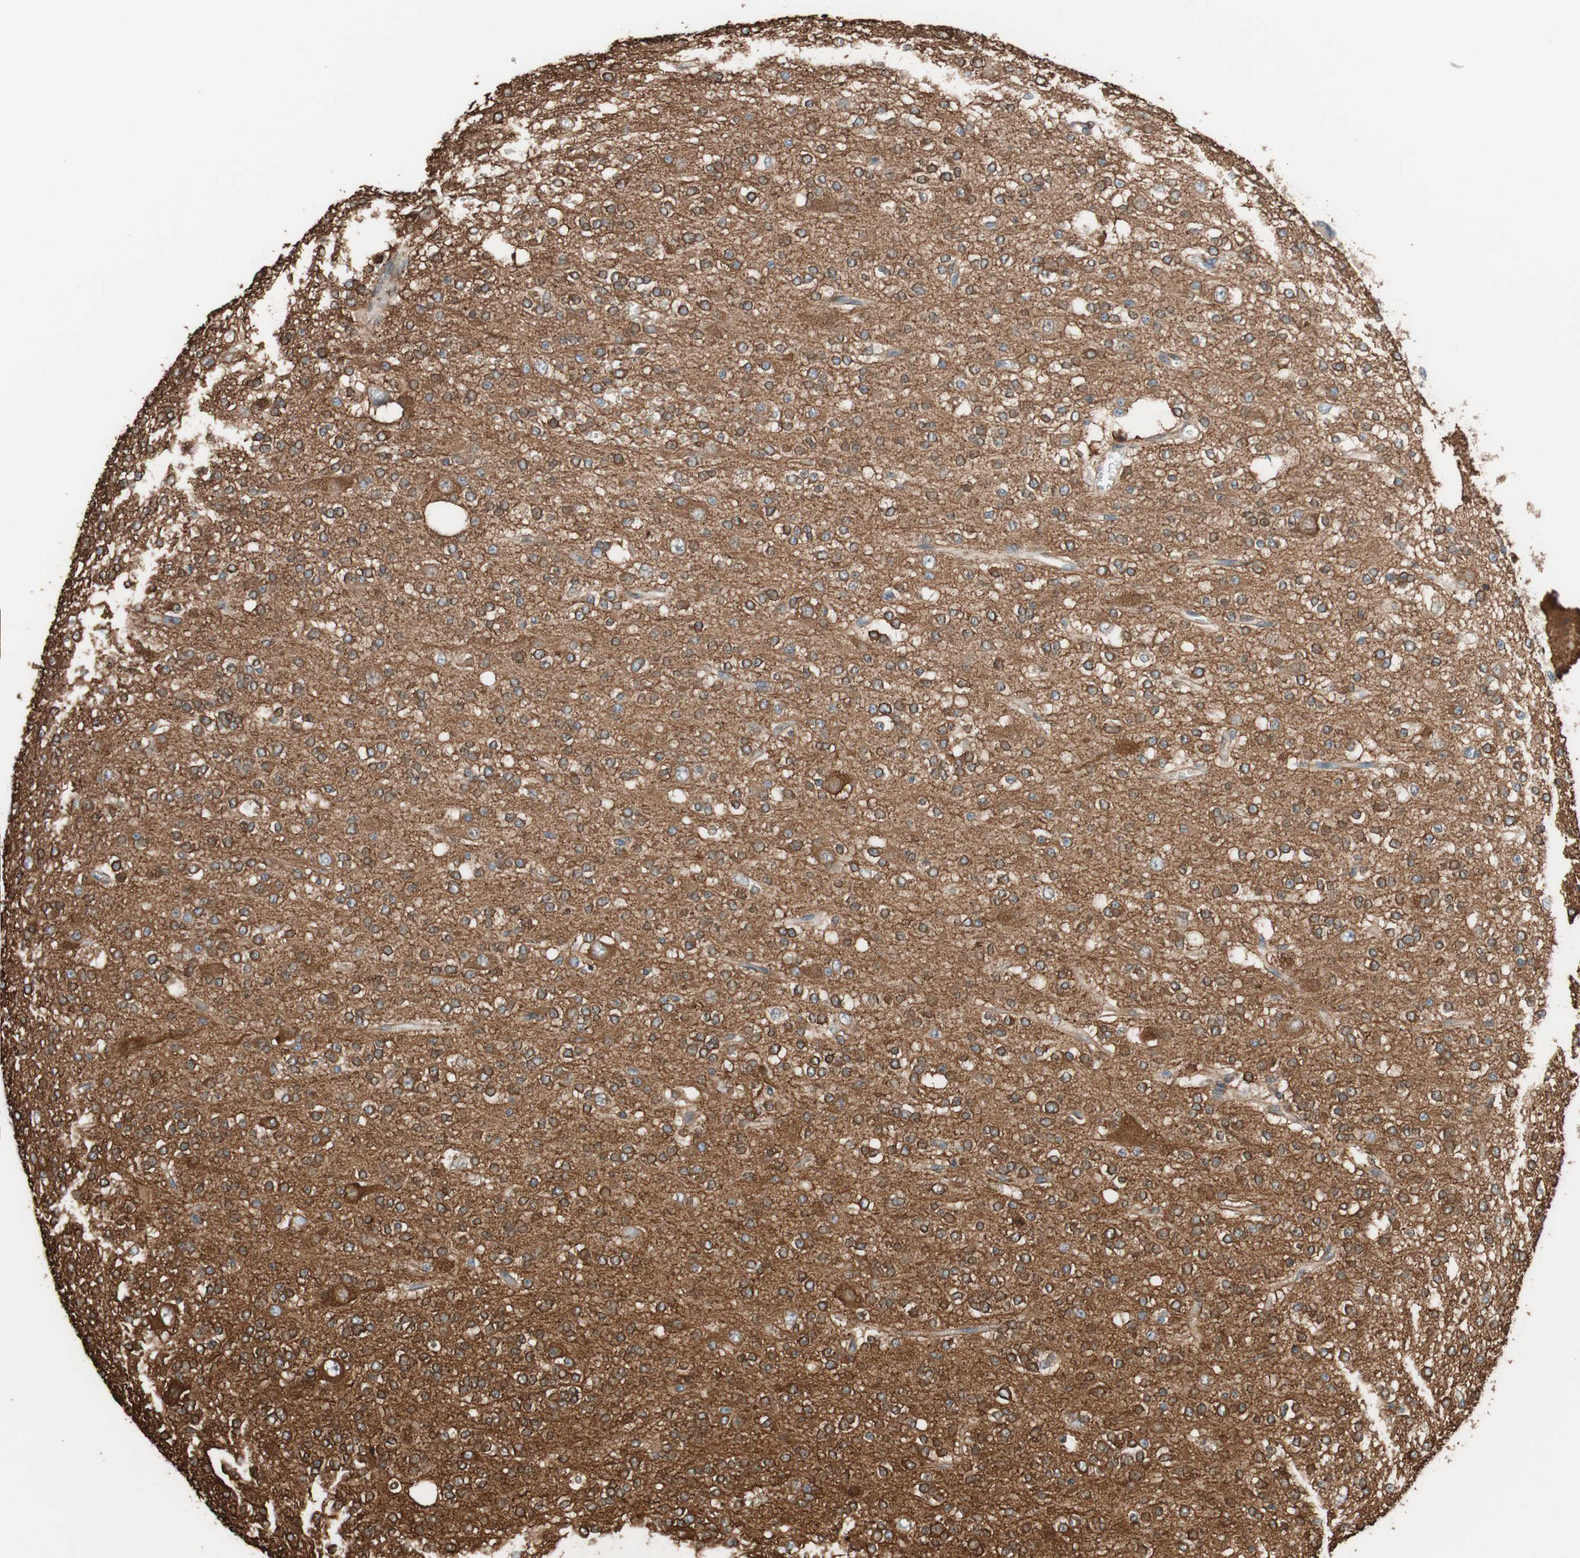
{"staining": {"intensity": "strong", "quantity": ">75%", "location": "cytoplasmic/membranous"}, "tissue": "glioma", "cell_type": "Tumor cells", "image_type": "cancer", "snomed": [{"axis": "morphology", "description": "Glioma, malignant, Low grade"}, {"axis": "topography", "description": "Brain"}], "caption": "Glioma stained with DAB immunohistochemistry (IHC) exhibits high levels of strong cytoplasmic/membranous positivity in about >75% of tumor cells.", "gene": "GPSM2", "patient": {"sex": "male", "age": 38}}